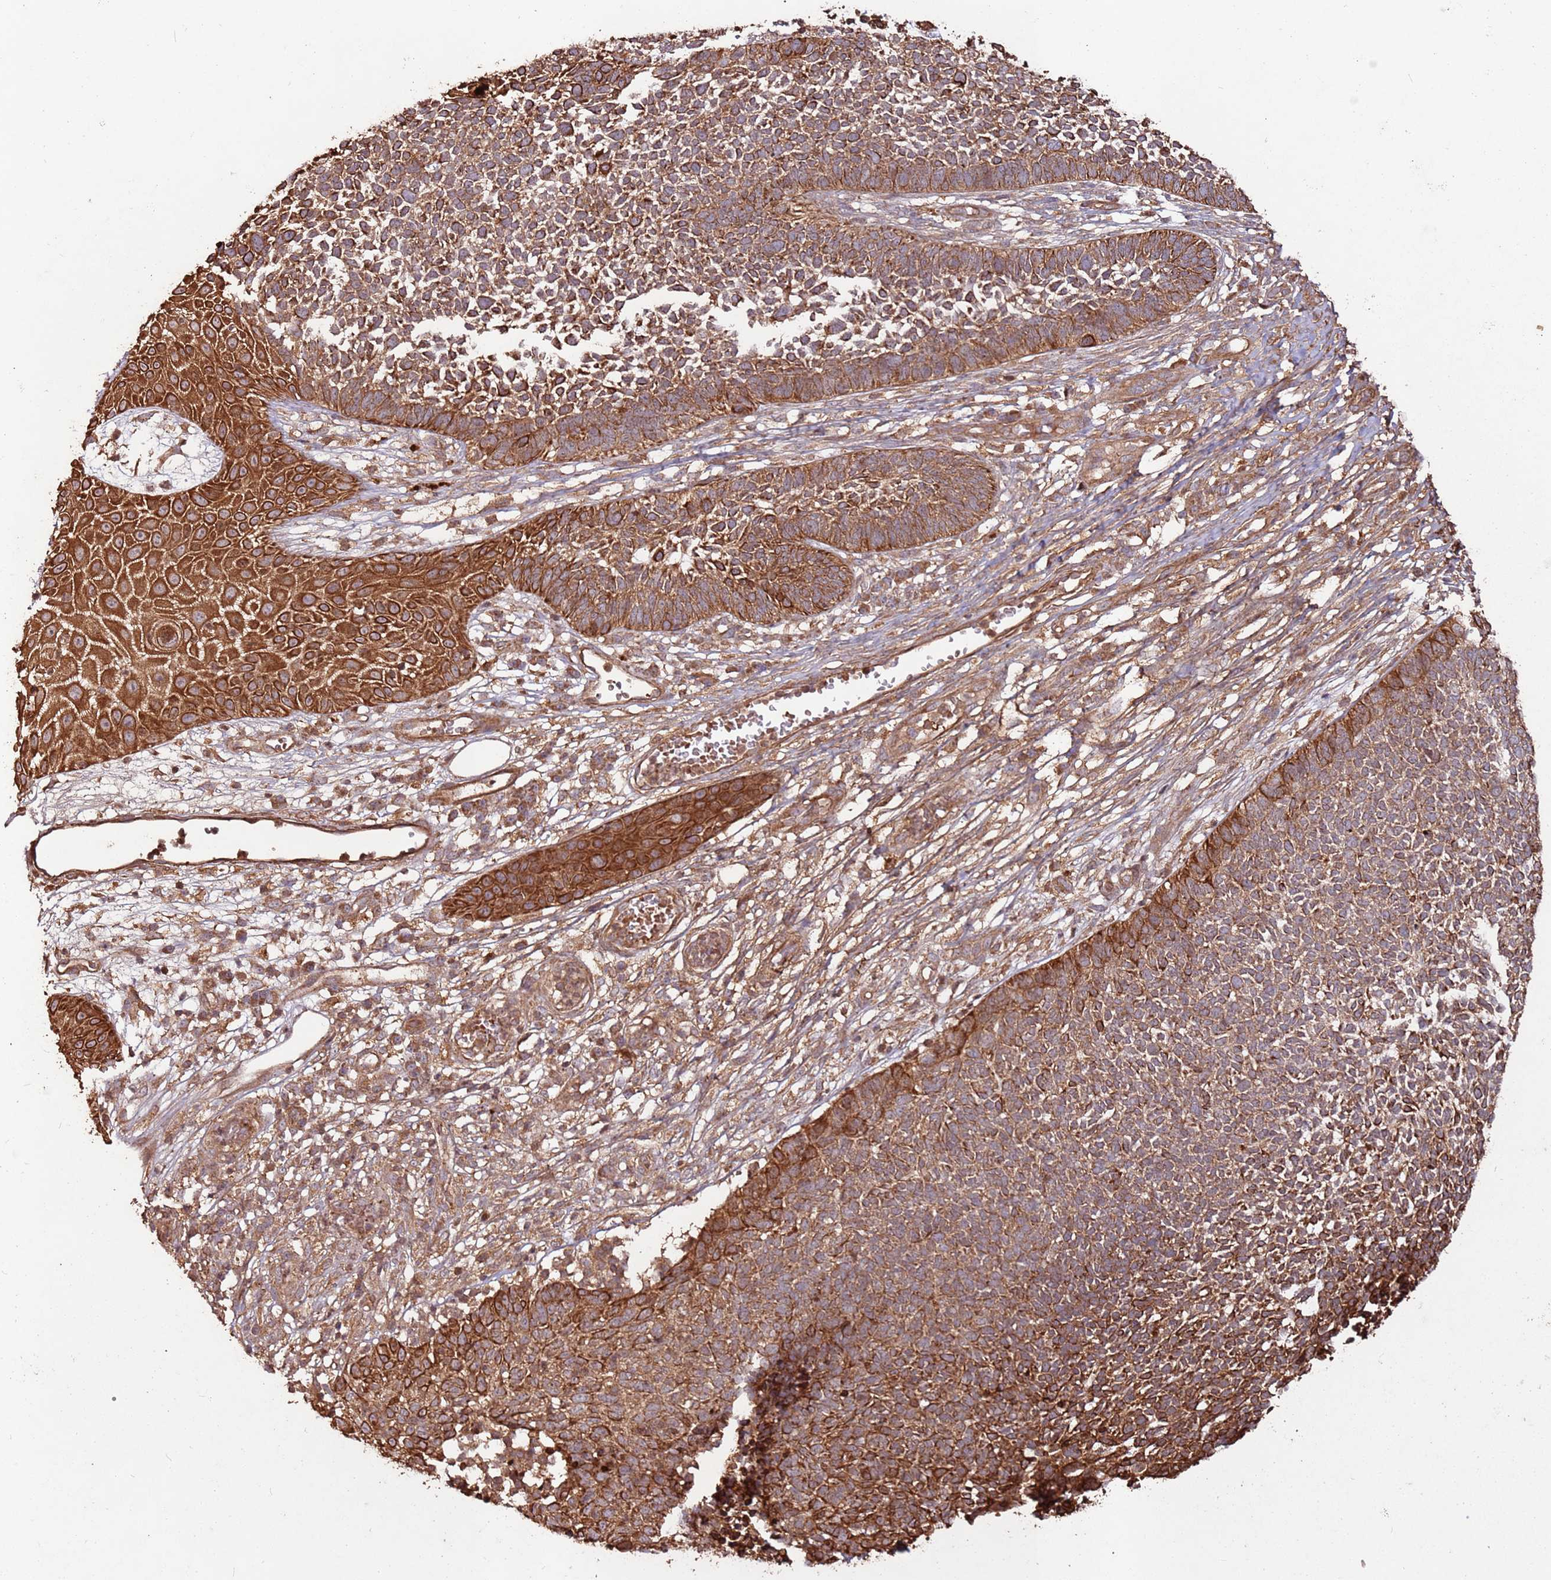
{"staining": {"intensity": "strong", "quantity": ">75%", "location": "cytoplasmic/membranous"}, "tissue": "skin cancer", "cell_type": "Tumor cells", "image_type": "cancer", "snomed": [{"axis": "morphology", "description": "Basal cell carcinoma"}, {"axis": "topography", "description": "Skin"}], "caption": "Human skin cancer (basal cell carcinoma) stained for a protein (brown) displays strong cytoplasmic/membranous positive positivity in about >75% of tumor cells.", "gene": "FAM186A", "patient": {"sex": "female", "age": 84}}